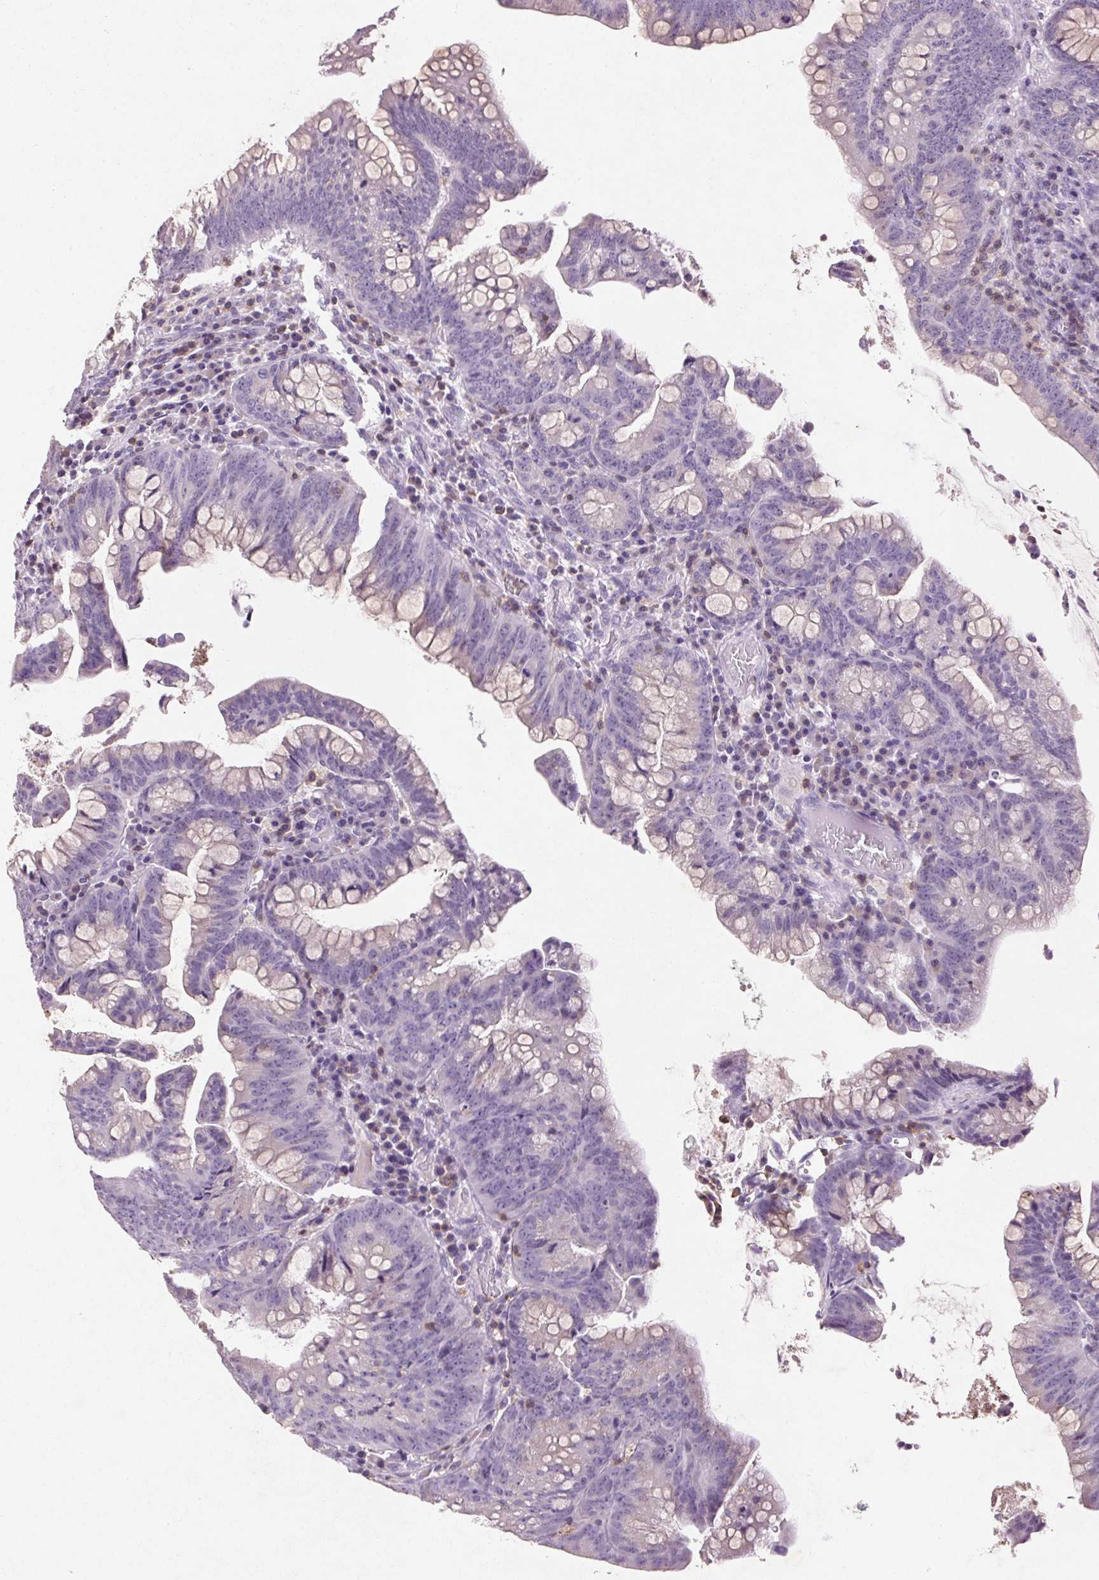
{"staining": {"intensity": "negative", "quantity": "none", "location": "none"}, "tissue": "colorectal cancer", "cell_type": "Tumor cells", "image_type": "cancer", "snomed": [{"axis": "morphology", "description": "Adenocarcinoma, NOS"}, {"axis": "topography", "description": "Colon"}], "caption": "A histopathology image of human adenocarcinoma (colorectal) is negative for staining in tumor cells.", "gene": "FNDC7", "patient": {"sex": "male", "age": 62}}